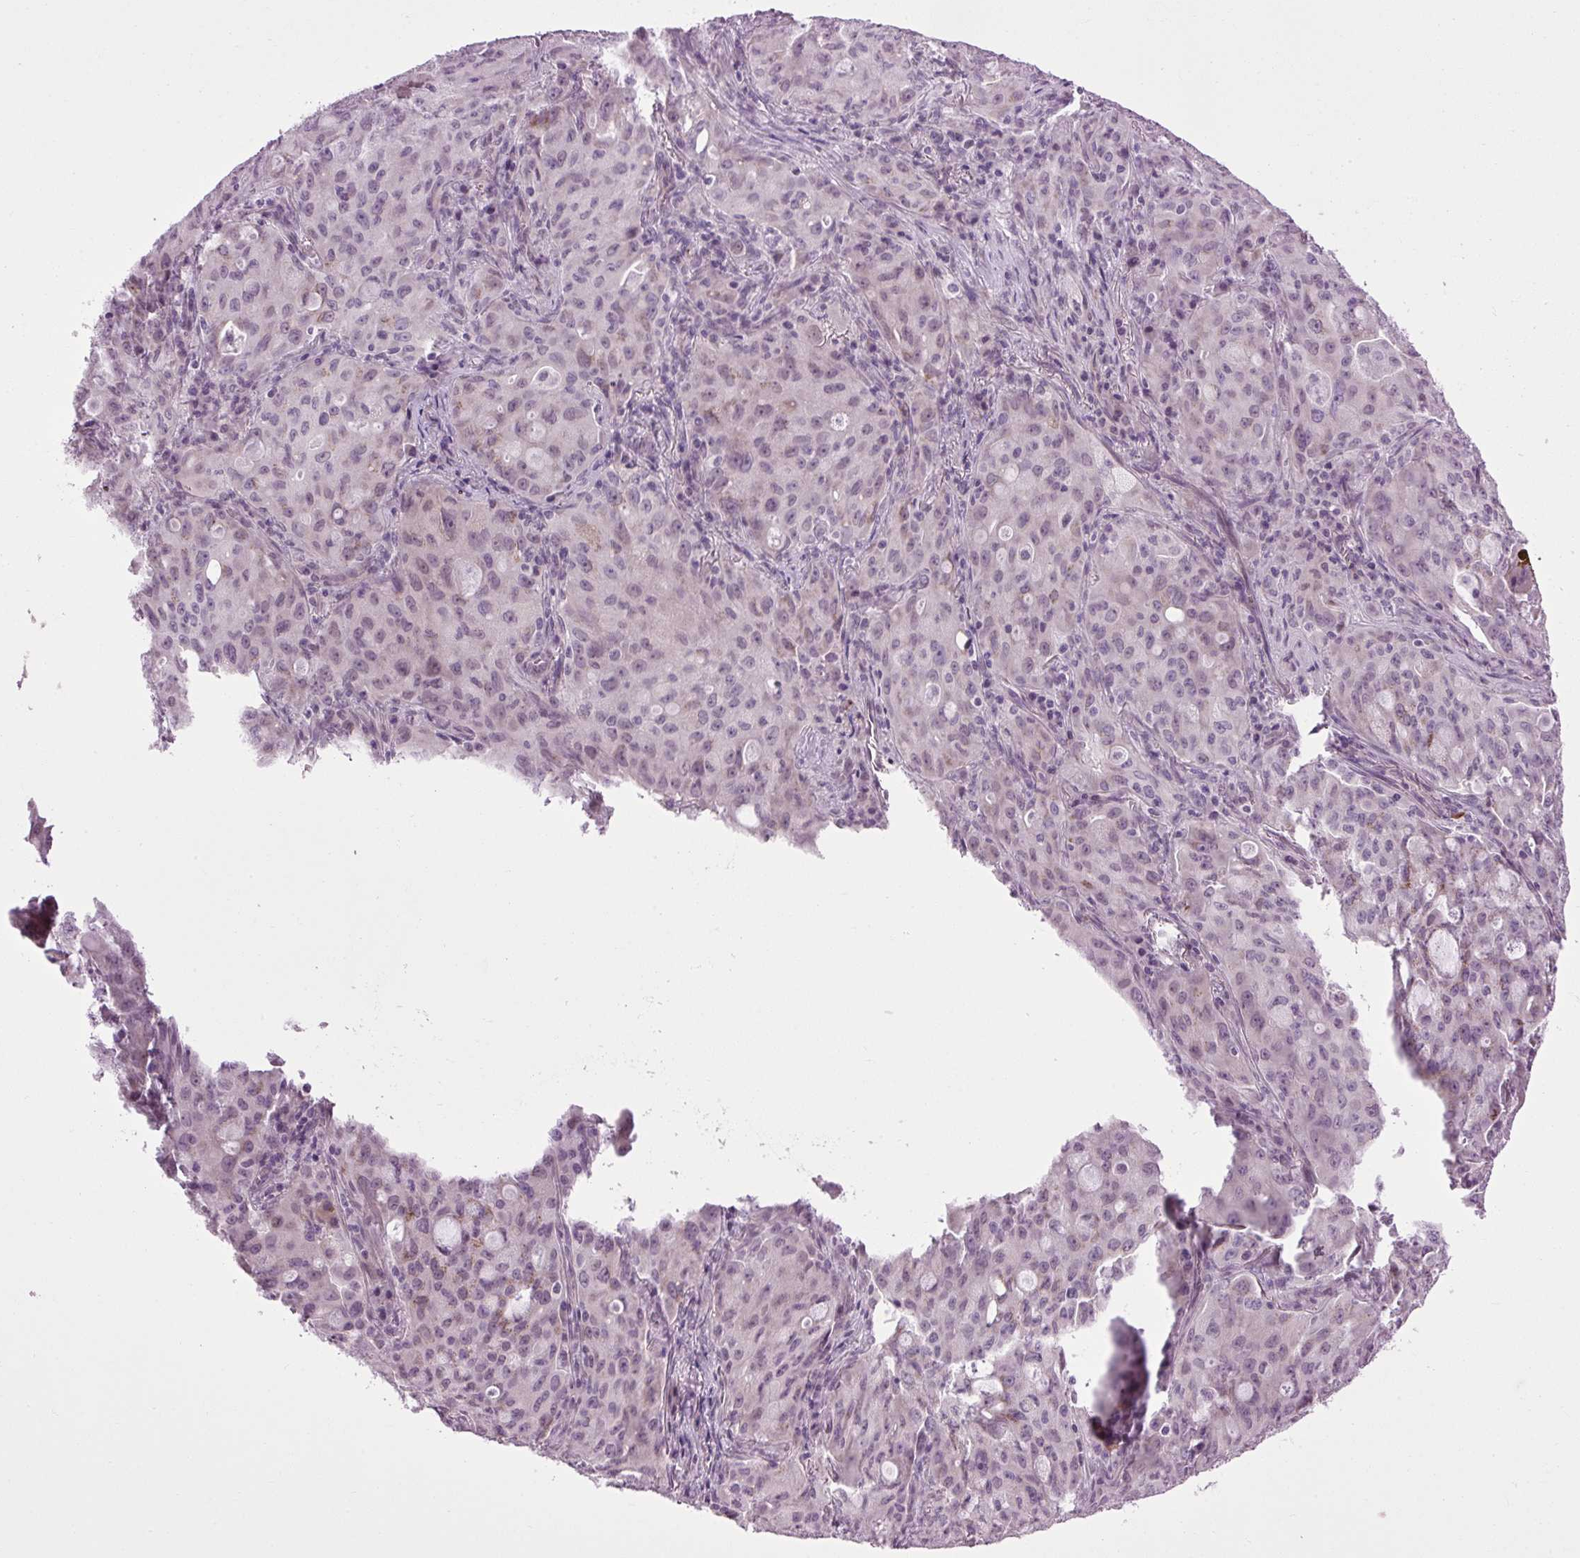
{"staining": {"intensity": "weak", "quantity": "<25%", "location": "cytoplasmic/membranous"}, "tissue": "lung cancer", "cell_type": "Tumor cells", "image_type": "cancer", "snomed": [{"axis": "morphology", "description": "Adenocarcinoma, NOS"}, {"axis": "topography", "description": "Lung"}], "caption": "High magnification brightfield microscopy of lung adenocarcinoma stained with DAB (3,3'-diaminobenzidine) (brown) and counterstained with hematoxylin (blue): tumor cells show no significant staining.", "gene": "A1CF", "patient": {"sex": "female", "age": 44}}